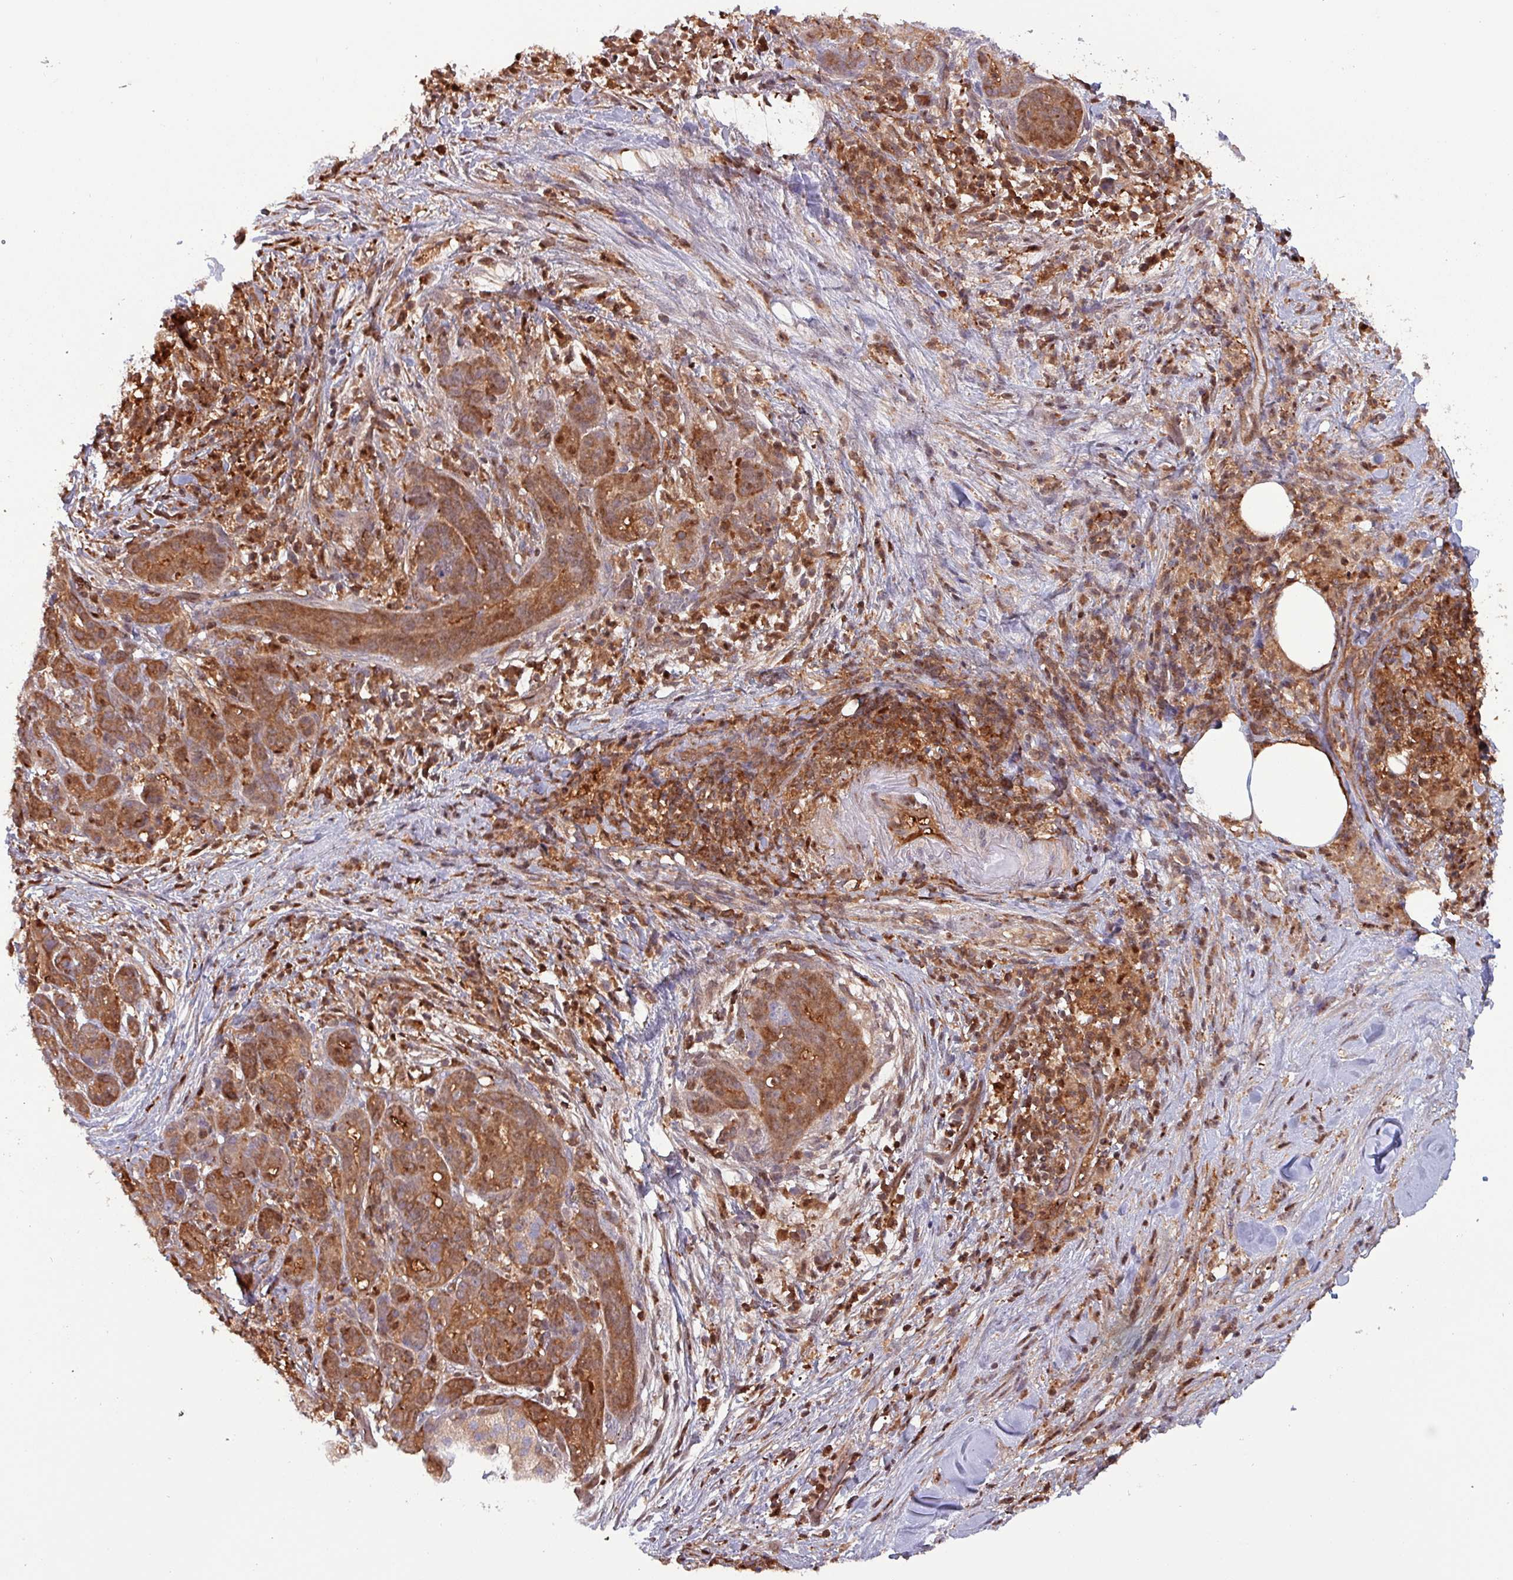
{"staining": {"intensity": "moderate", "quantity": ">75%", "location": "cytoplasmic/membranous"}, "tissue": "pancreatic cancer", "cell_type": "Tumor cells", "image_type": "cancer", "snomed": [{"axis": "morphology", "description": "Adenocarcinoma, NOS"}, {"axis": "topography", "description": "Pancreas"}], "caption": "Immunohistochemical staining of human adenocarcinoma (pancreatic) shows medium levels of moderate cytoplasmic/membranous protein positivity in about >75% of tumor cells. Nuclei are stained in blue.", "gene": "PSMB8", "patient": {"sex": "male", "age": 44}}